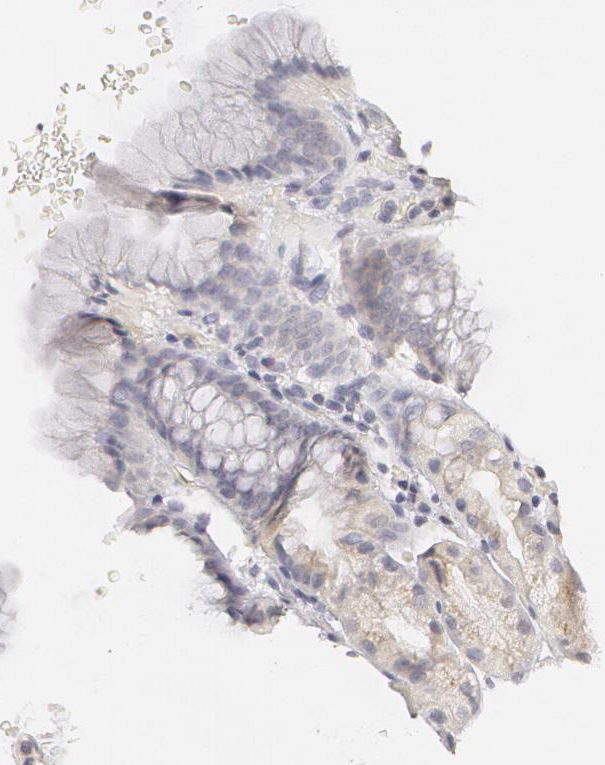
{"staining": {"intensity": "weak", "quantity": "25%-75%", "location": "cytoplasmic/membranous"}, "tissue": "small intestine", "cell_type": "Glandular cells", "image_type": "normal", "snomed": [{"axis": "morphology", "description": "Normal tissue, NOS"}, {"axis": "topography", "description": "Small intestine"}], "caption": "The micrograph demonstrates immunohistochemical staining of unremarkable small intestine. There is weak cytoplasmic/membranous positivity is appreciated in about 25%-75% of glandular cells.", "gene": "ABCB1", "patient": {"sex": "female", "age": 37}}